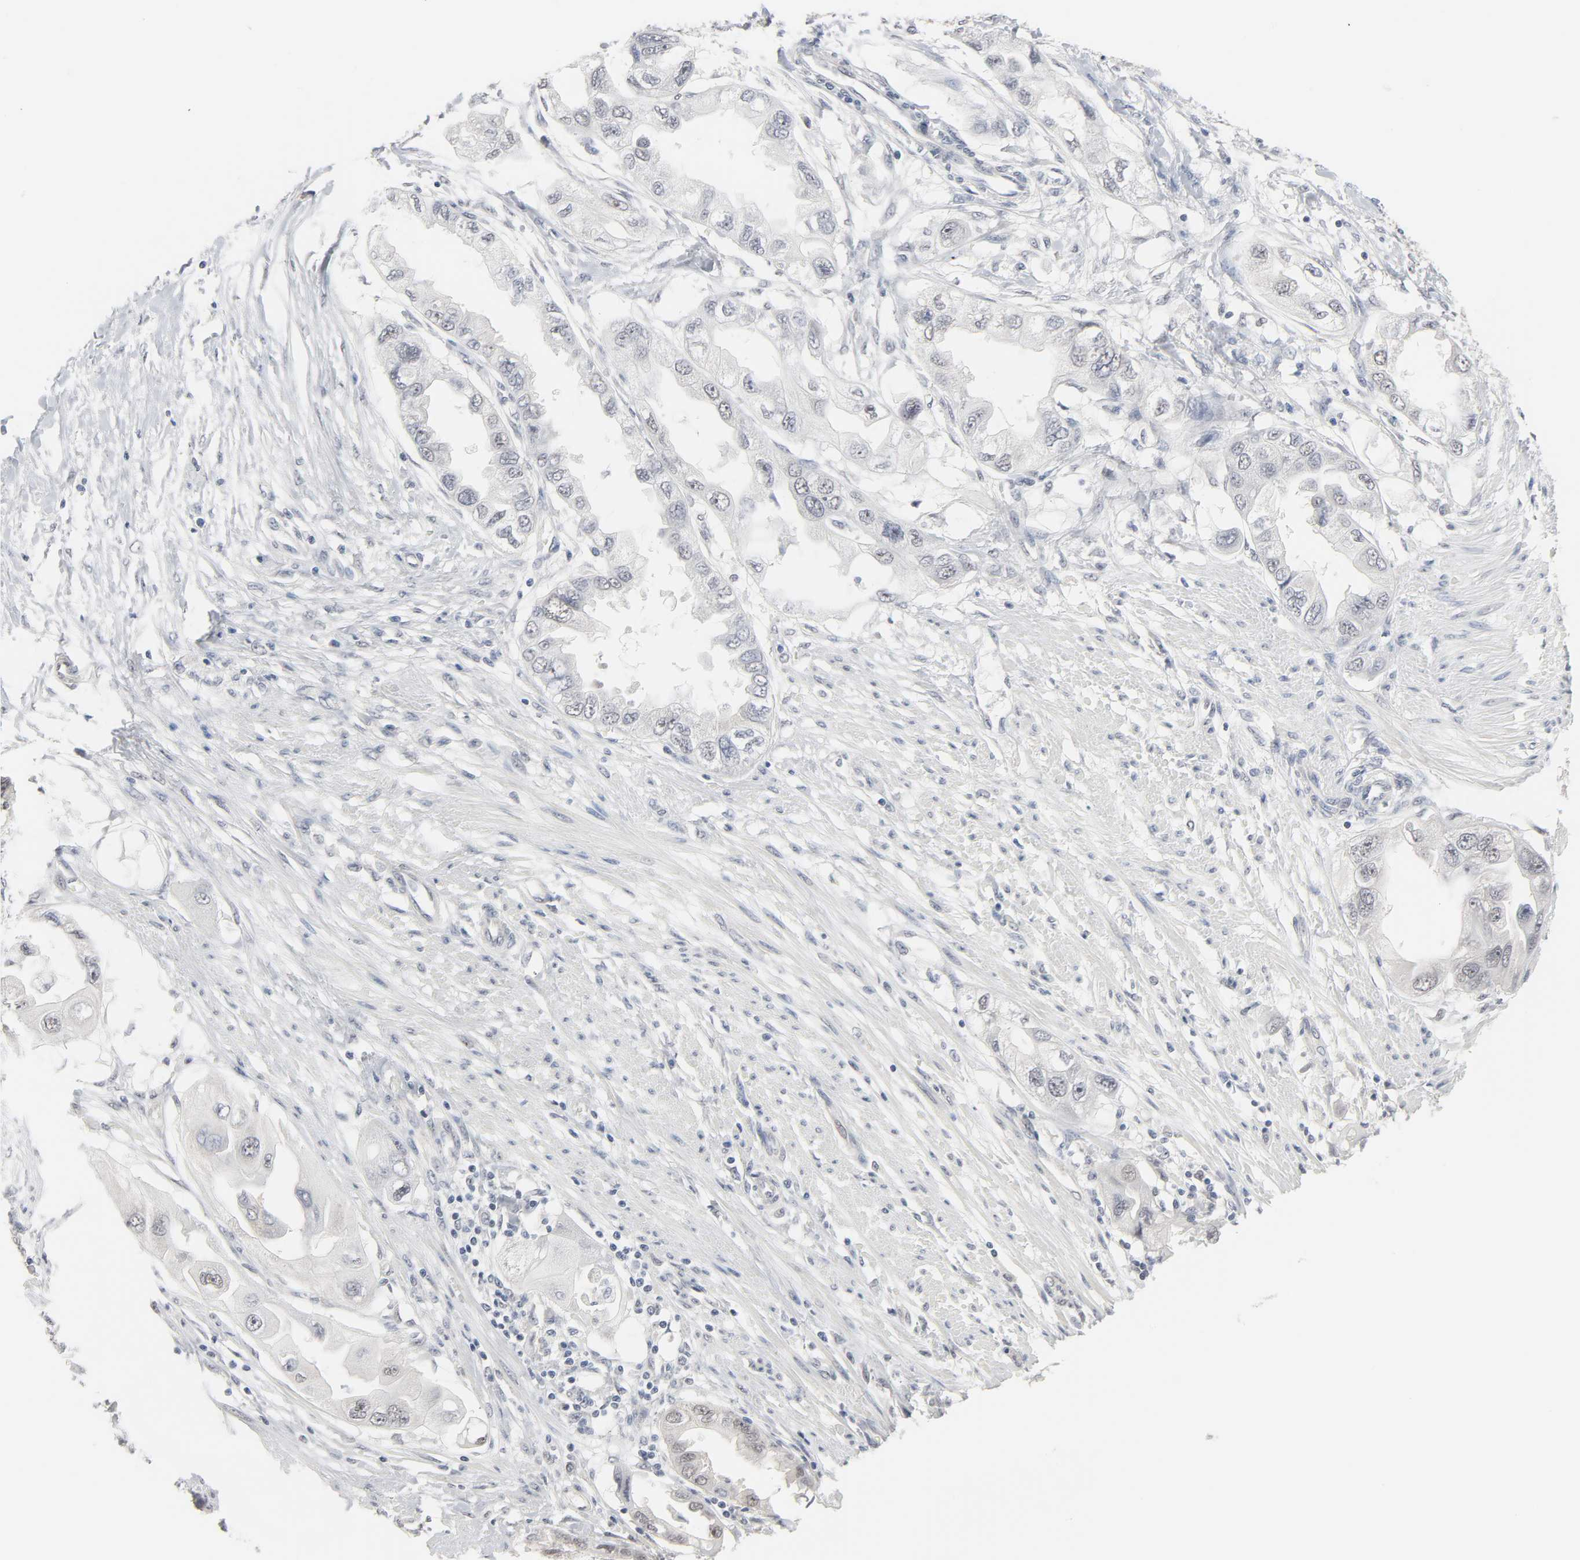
{"staining": {"intensity": "negative", "quantity": "none", "location": "none"}, "tissue": "endometrial cancer", "cell_type": "Tumor cells", "image_type": "cancer", "snomed": [{"axis": "morphology", "description": "Adenocarcinoma, NOS"}, {"axis": "topography", "description": "Endometrium"}], "caption": "Tumor cells show no significant staining in endometrial cancer (adenocarcinoma).", "gene": "ACSS2", "patient": {"sex": "female", "age": 67}}